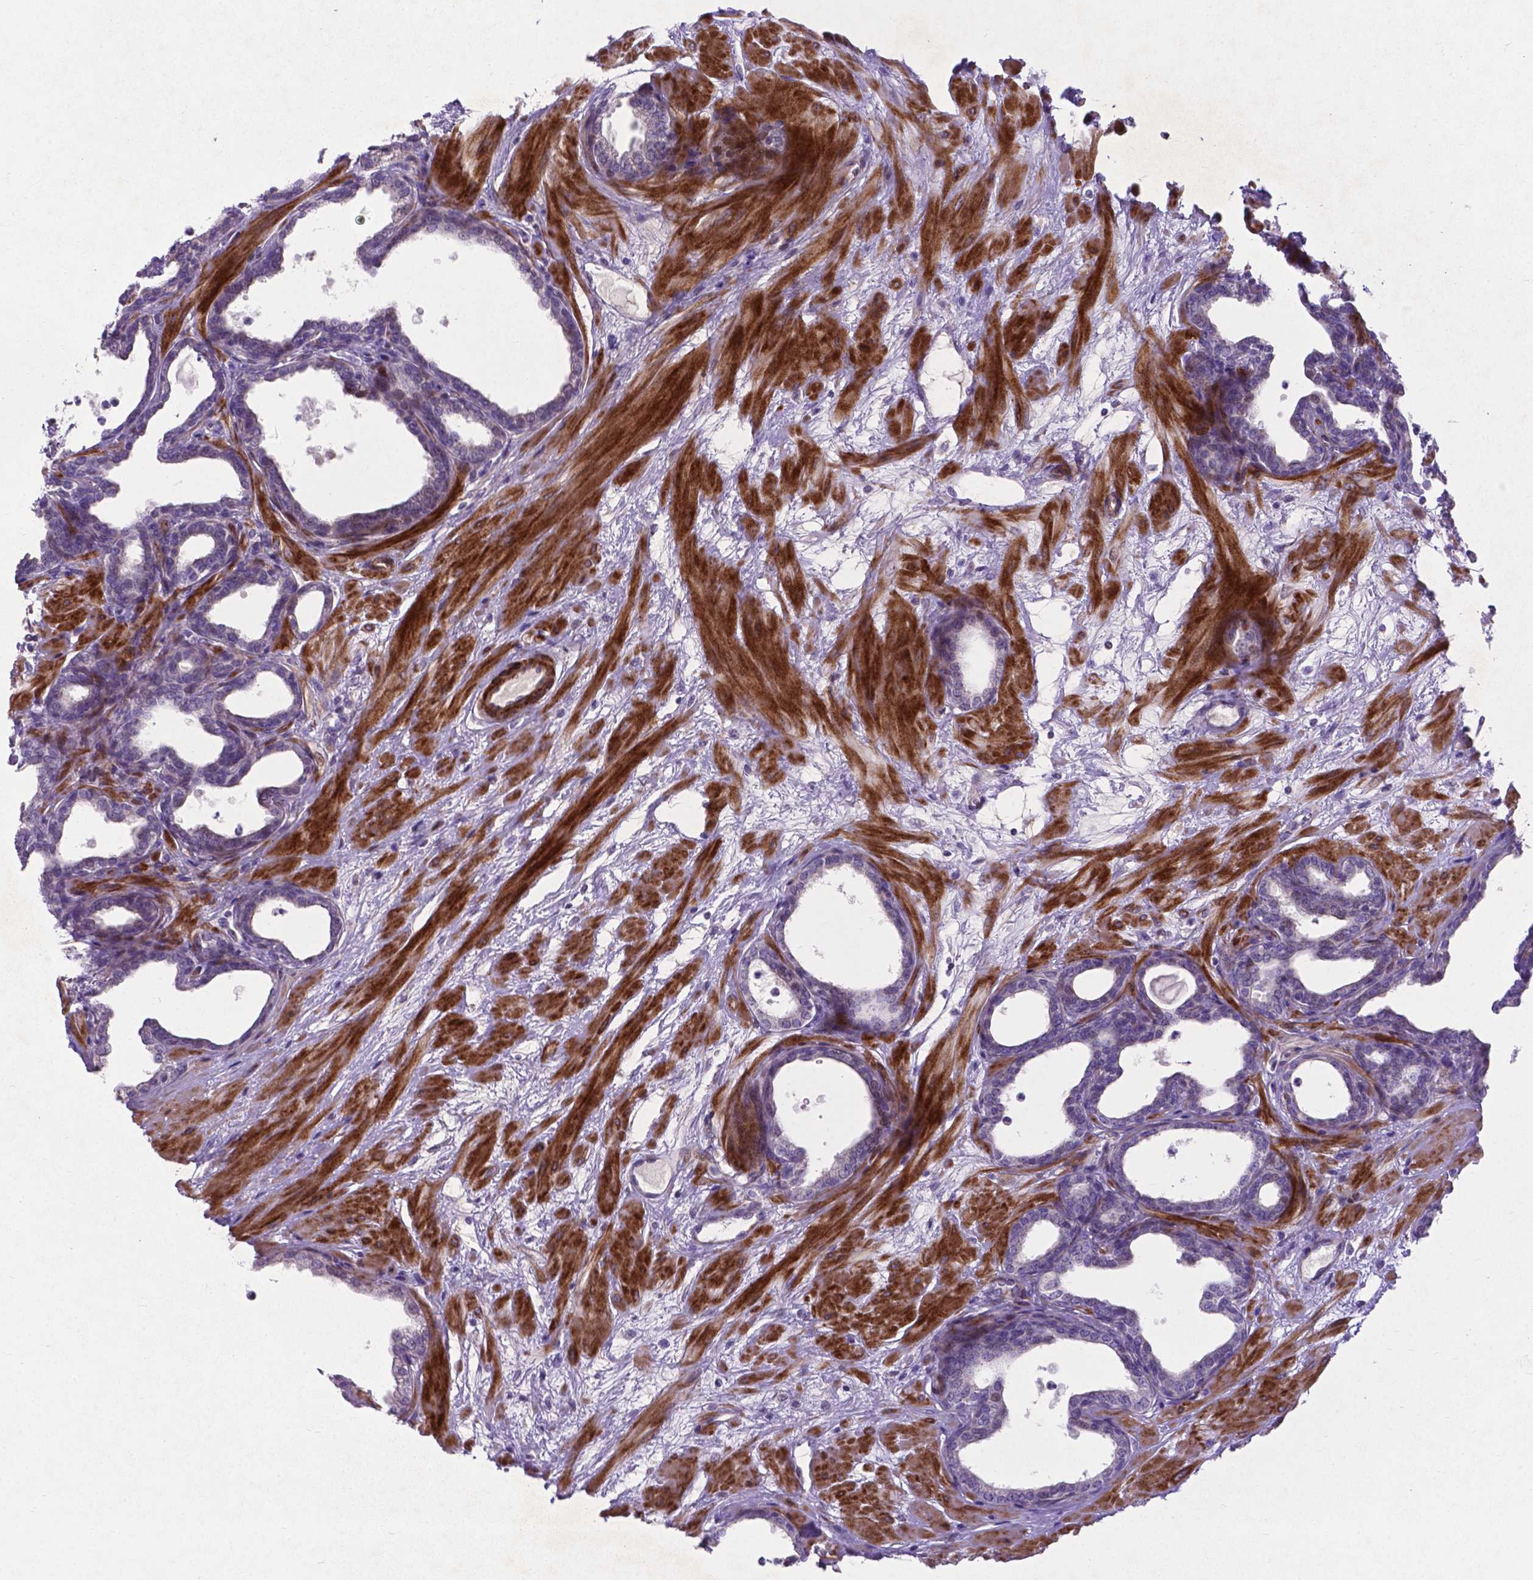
{"staining": {"intensity": "negative", "quantity": "none", "location": "none"}, "tissue": "prostate", "cell_type": "Glandular cells", "image_type": "normal", "snomed": [{"axis": "morphology", "description": "Normal tissue, NOS"}, {"axis": "topography", "description": "Prostate"}], "caption": "This is an immunohistochemistry photomicrograph of benign human prostate. There is no staining in glandular cells.", "gene": "PFKFB4", "patient": {"sex": "male", "age": 37}}